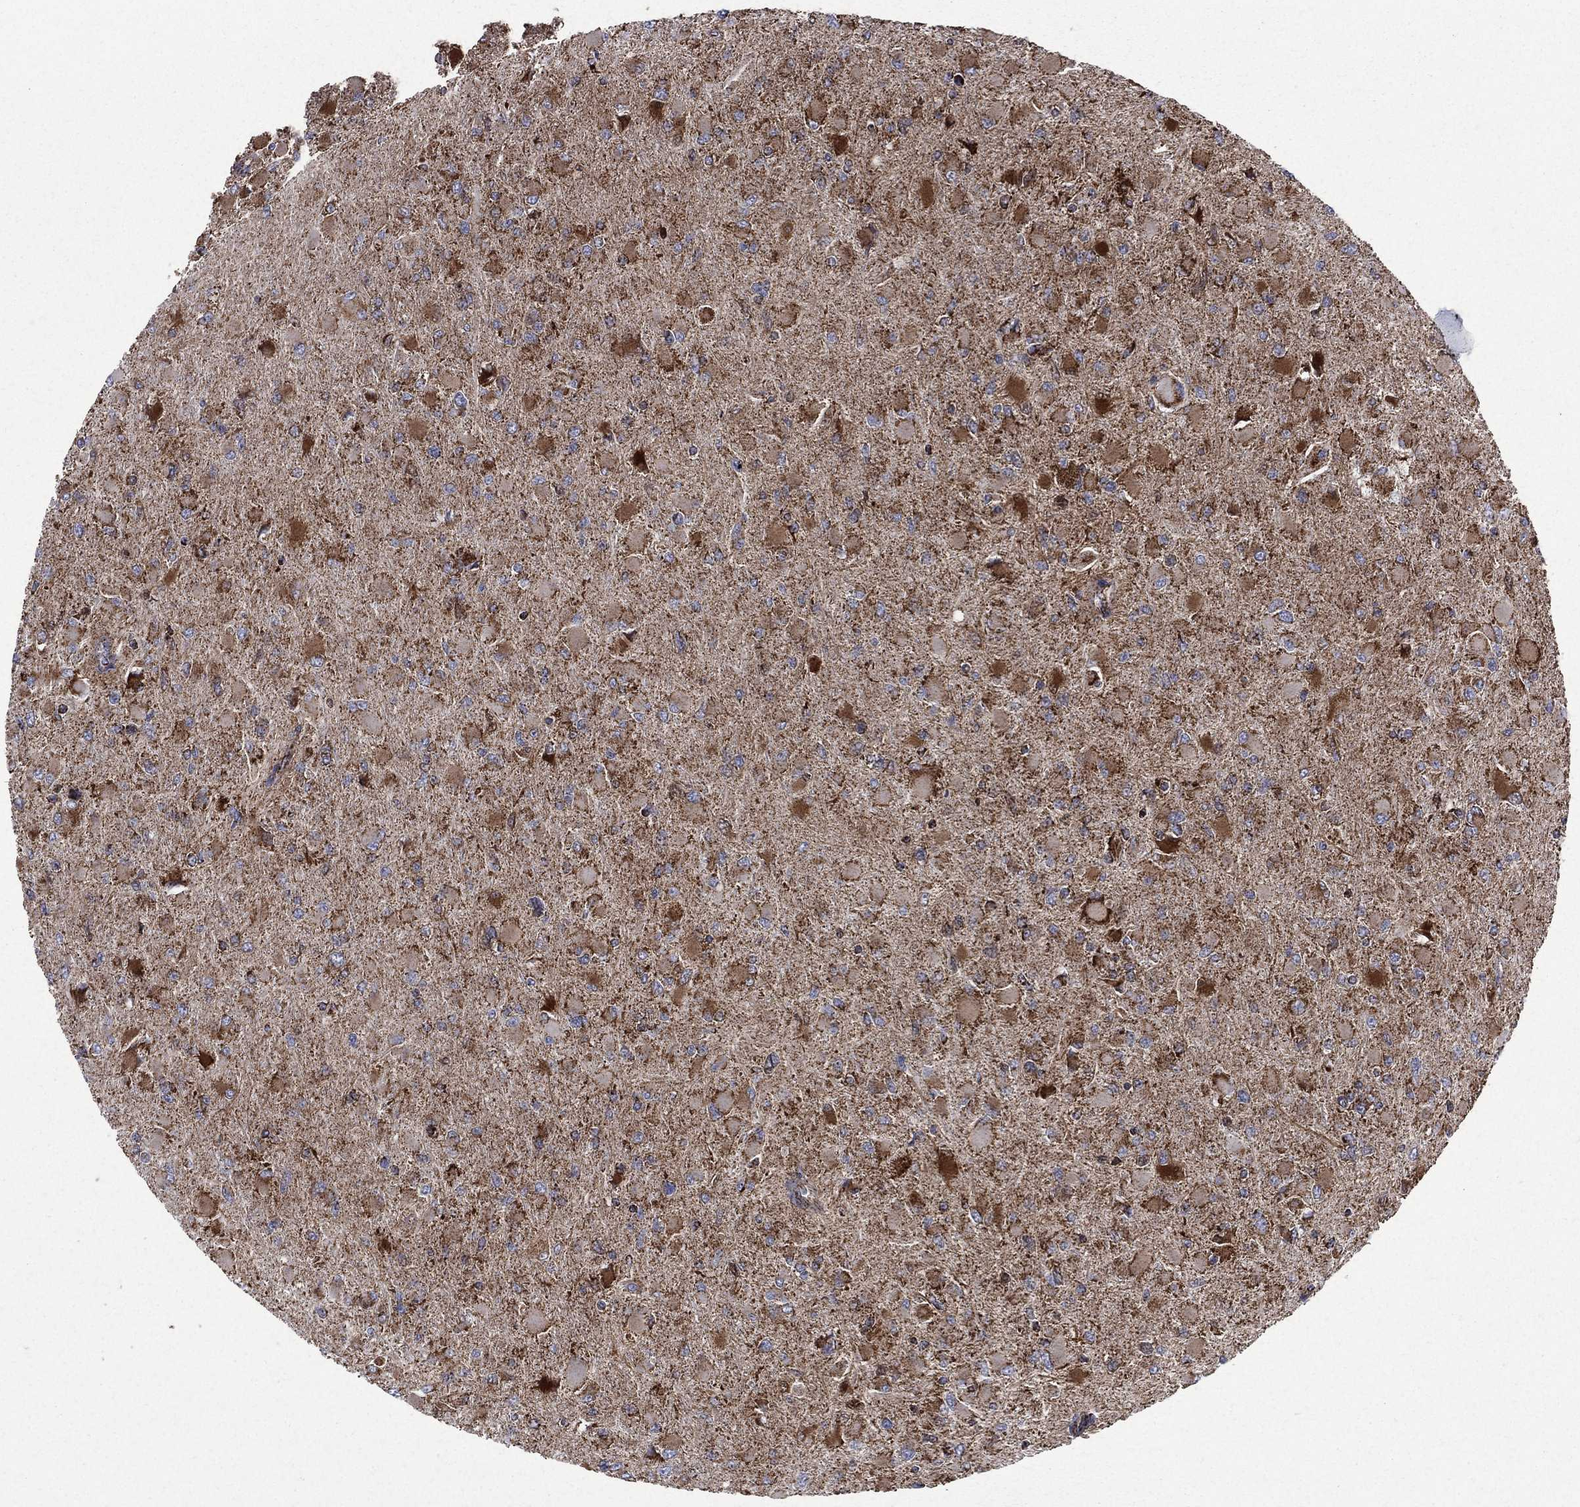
{"staining": {"intensity": "moderate", "quantity": "25%-75%", "location": "cytoplasmic/membranous"}, "tissue": "glioma", "cell_type": "Tumor cells", "image_type": "cancer", "snomed": [{"axis": "morphology", "description": "Glioma, malignant, High grade"}, {"axis": "topography", "description": "Cerebral cortex"}], "caption": "Malignant high-grade glioma tissue shows moderate cytoplasmic/membranous positivity in approximately 25%-75% of tumor cells", "gene": "GOT2", "patient": {"sex": "female", "age": 36}}